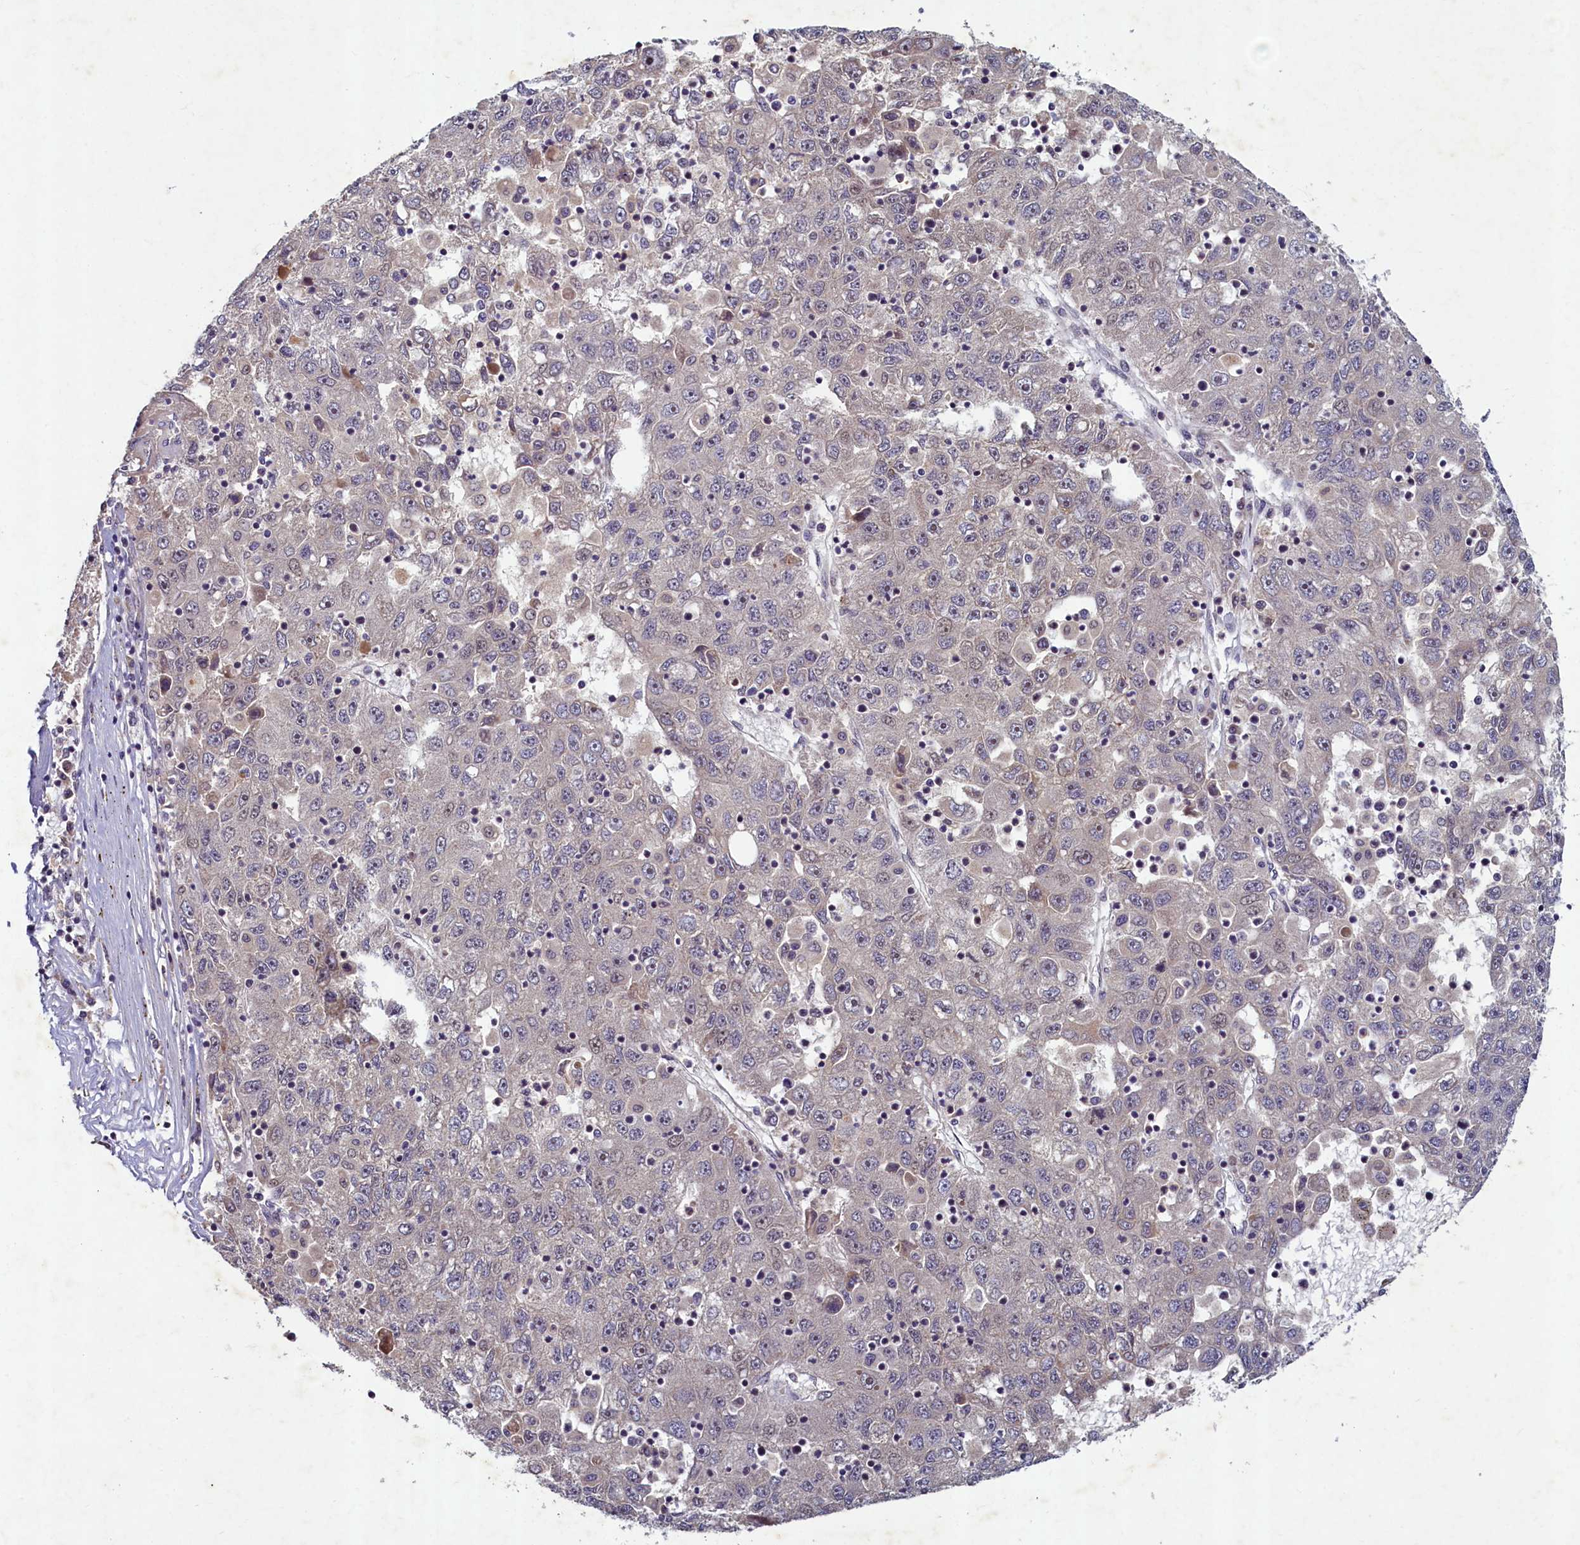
{"staining": {"intensity": "weak", "quantity": "<25%", "location": "cytoplasmic/membranous"}, "tissue": "liver cancer", "cell_type": "Tumor cells", "image_type": "cancer", "snomed": [{"axis": "morphology", "description": "Carcinoma, Hepatocellular, NOS"}, {"axis": "topography", "description": "Liver"}], "caption": "Liver cancer (hepatocellular carcinoma) was stained to show a protein in brown. There is no significant positivity in tumor cells. The staining was performed using DAB to visualize the protein expression in brown, while the nuclei were stained in blue with hematoxylin (Magnification: 20x).", "gene": "LATS2", "patient": {"sex": "male", "age": 49}}